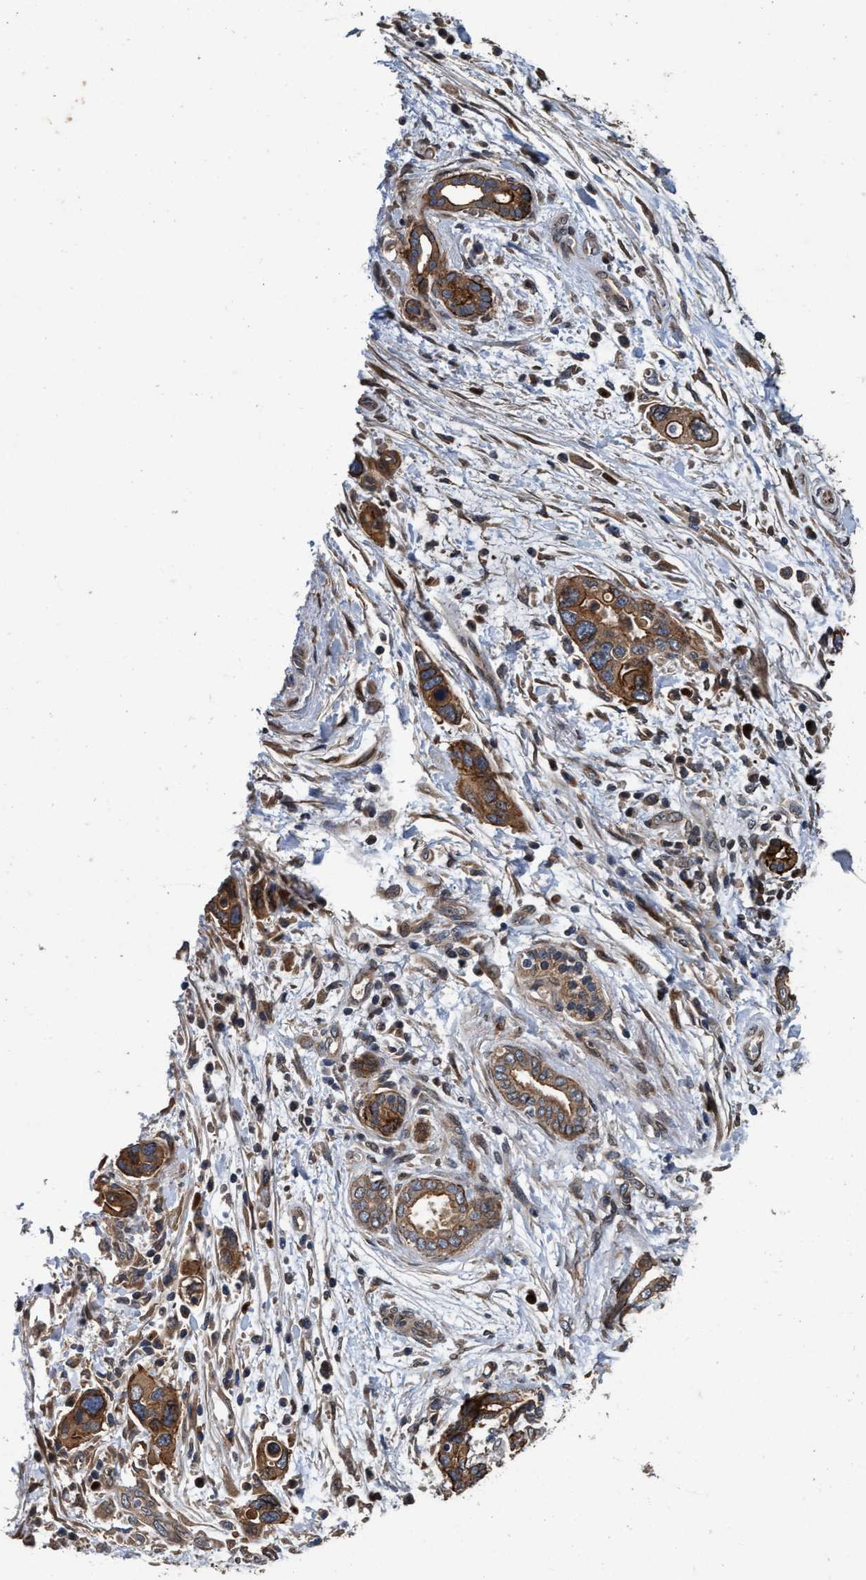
{"staining": {"intensity": "moderate", "quantity": ">75%", "location": "cytoplasmic/membranous"}, "tissue": "pancreatic cancer", "cell_type": "Tumor cells", "image_type": "cancer", "snomed": [{"axis": "morphology", "description": "Normal tissue, NOS"}, {"axis": "morphology", "description": "Adenocarcinoma, NOS"}, {"axis": "topography", "description": "Pancreas"}], "caption": "Approximately >75% of tumor cells in adenocarcinoma (pancreatic) demonstrate moderate cytoplasmic/membranous protein staining as visualized by brown immunohistochemical staining.", "gene": "MACC1", "patient": {"sex": "female", "age": 71}}